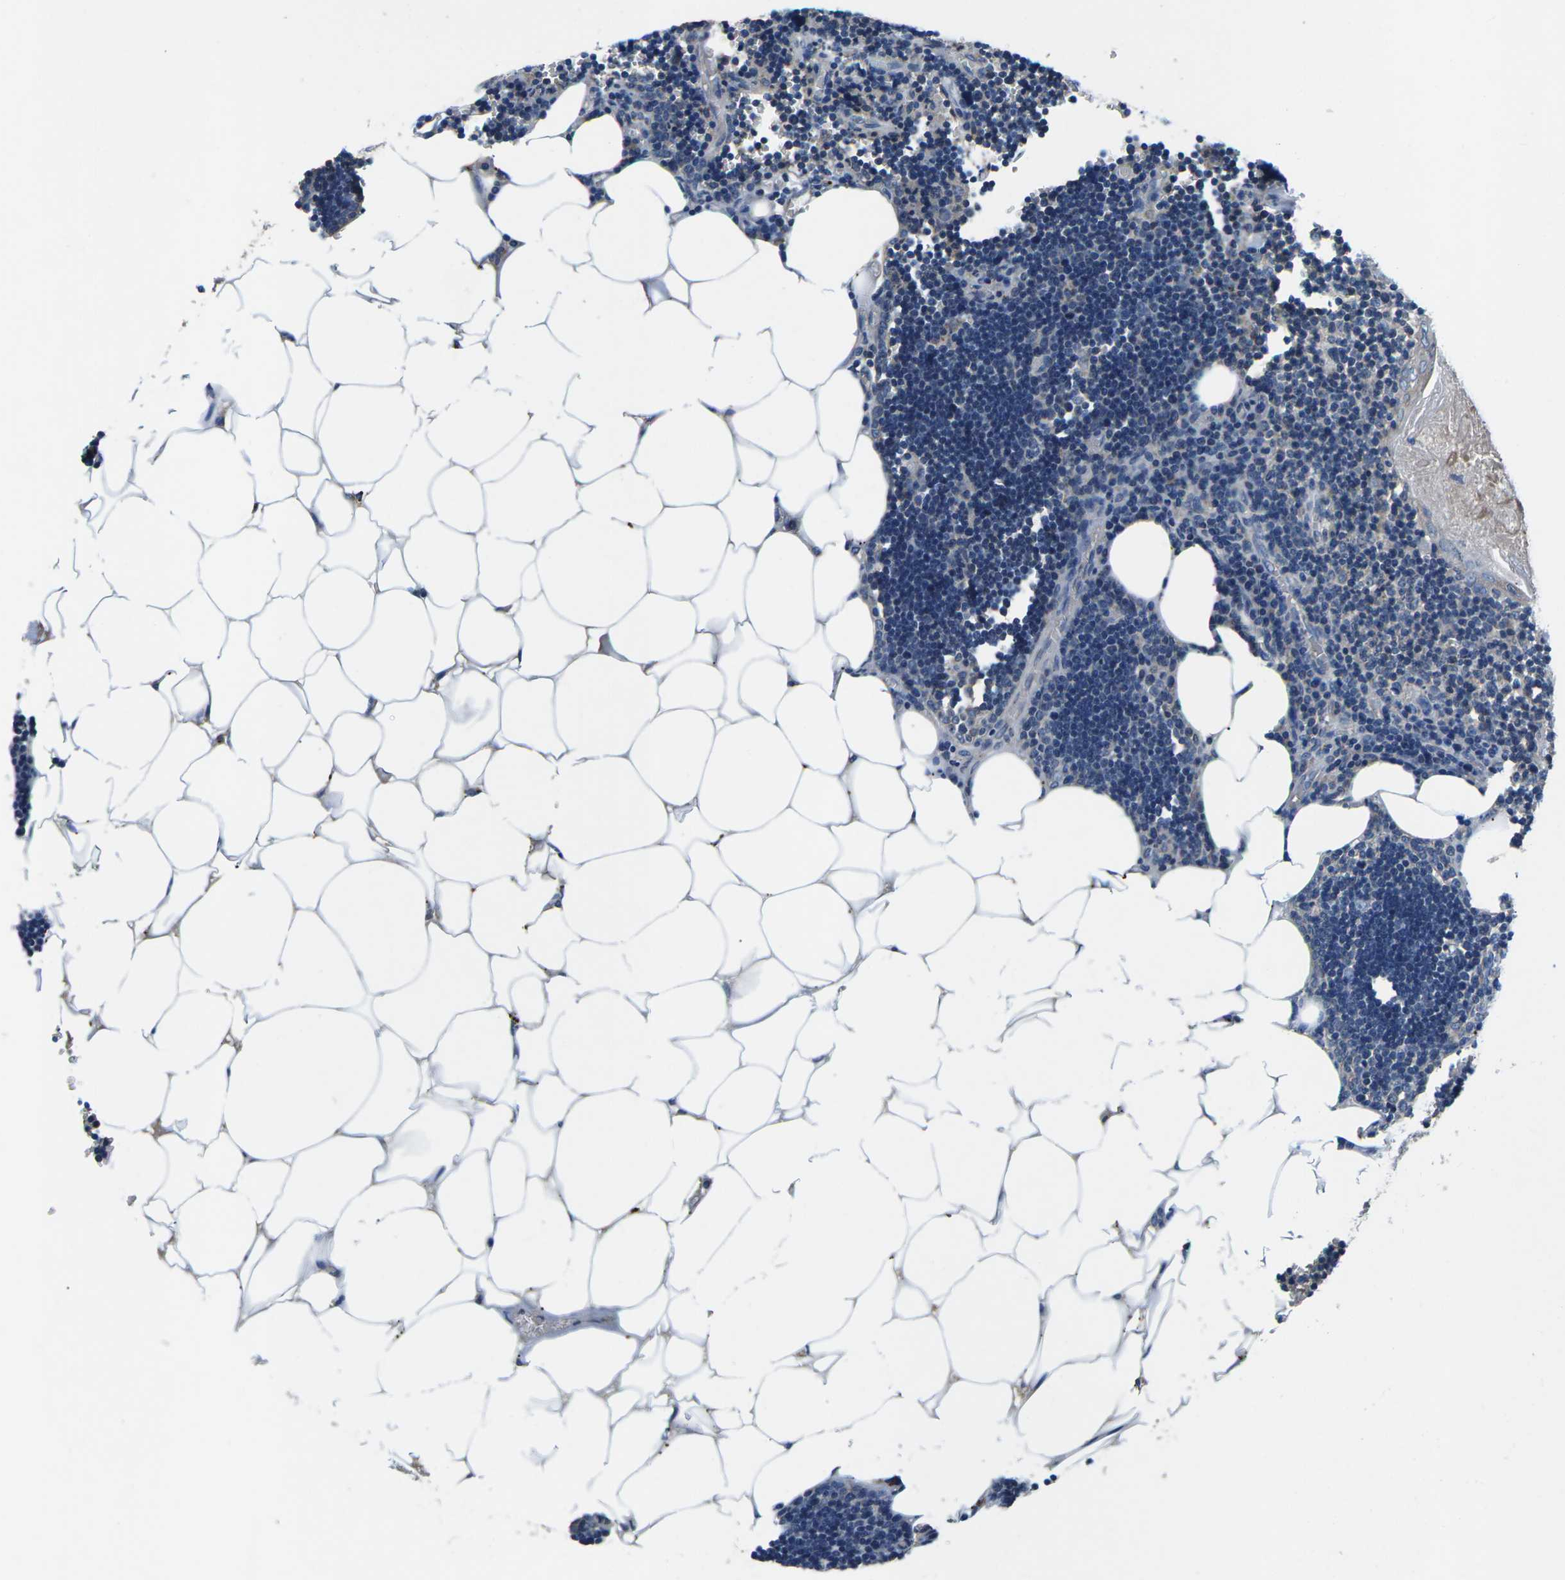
{"staining": {"intensity": "negative", "quantity": "none", "location": "none"}, "tissue": "lymph node", "cell_type": "Germinal center cells", "image_type": "normal", "snomed": [{"axis": "morphology", "description": "Normal tissue, NOS"}, {"axis": "topography", "description": "Lymph node"}], "caption": "IHC of benign human lymph node exhibits no positivity in germinal center cells.", "gene": "PDCD6IP", "patient": {"sex": "male", "age": 33}}